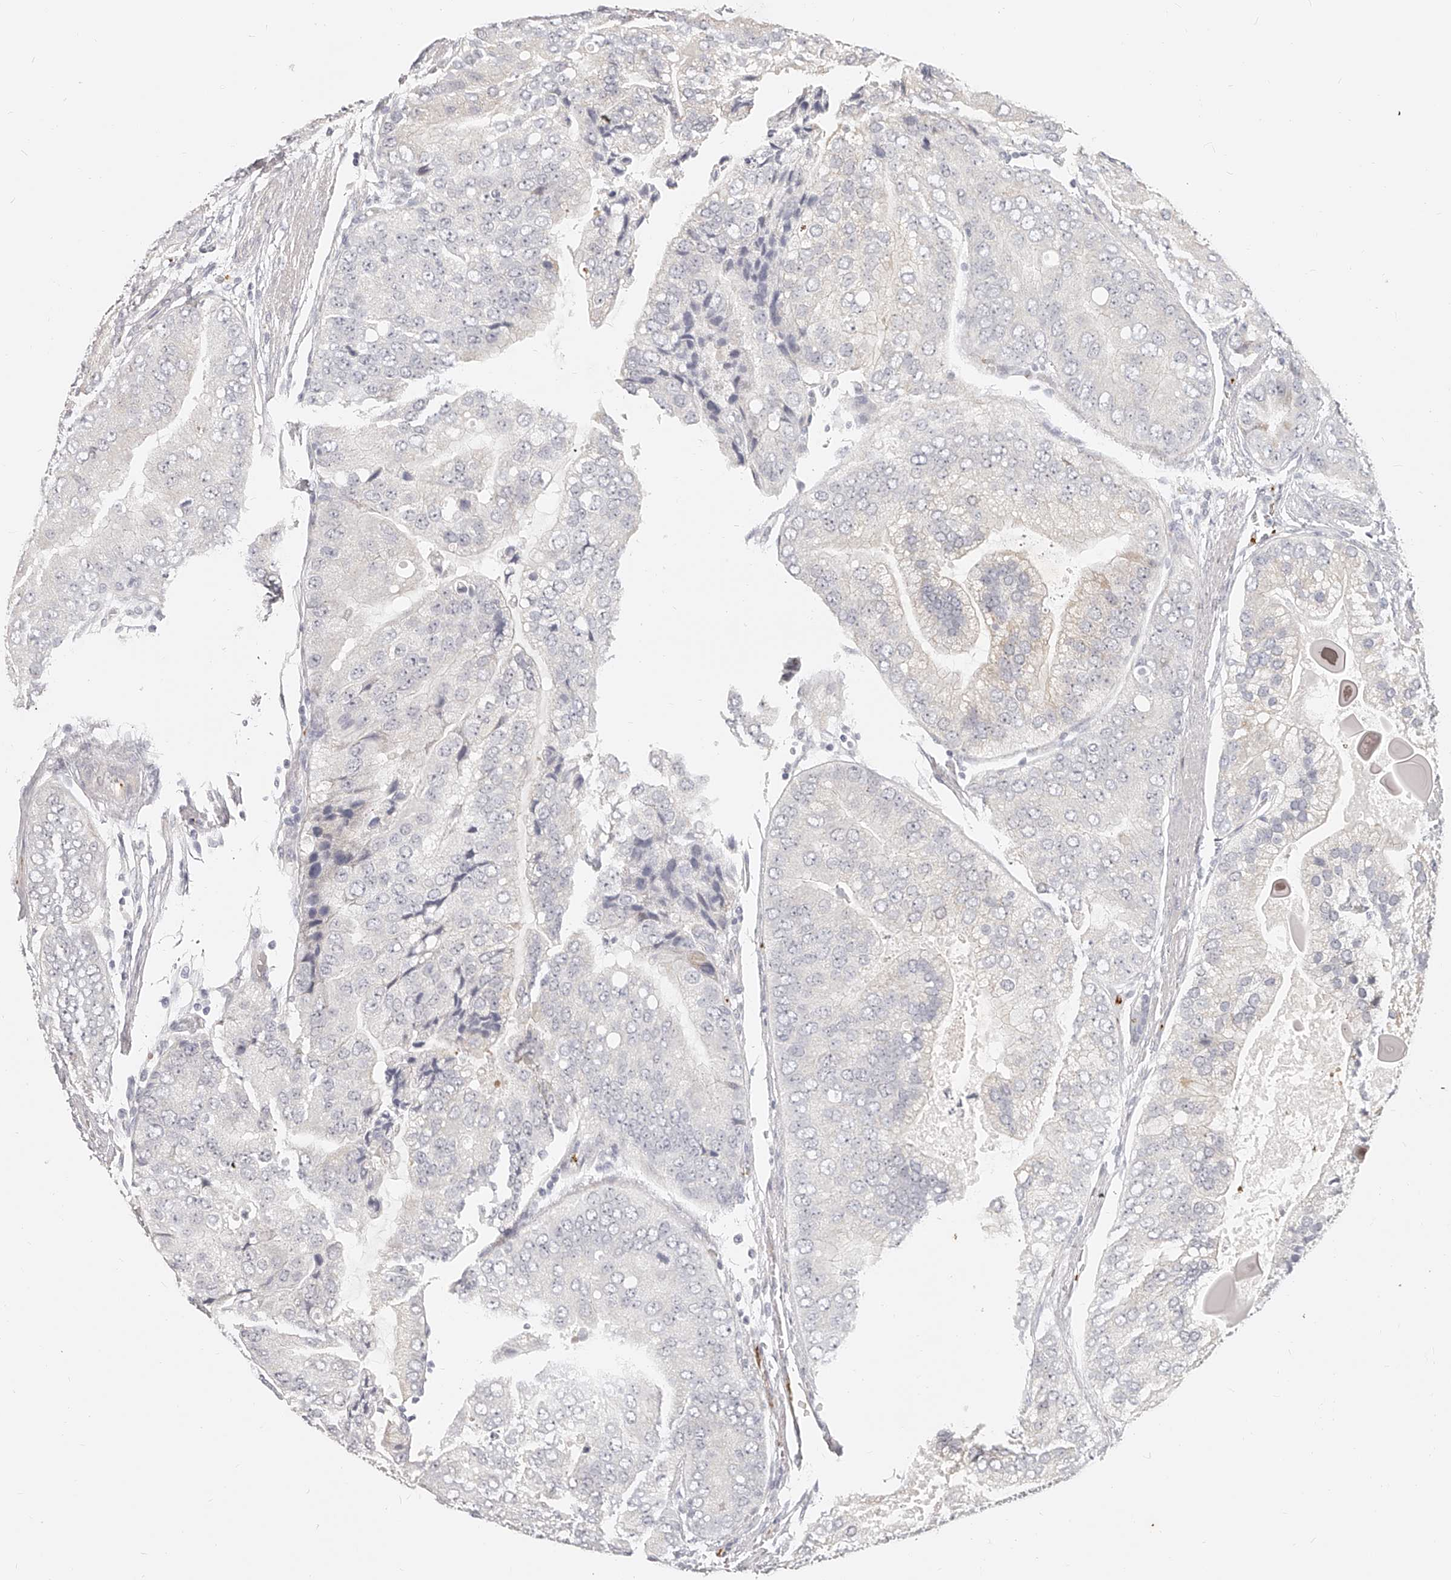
{"staining": {"intensity": "negative", "quantity": "none", "location": "none"}, "tissue": "prostate cancer", "cell_type": "Tumor cells", "image_type": "cancer", "snomed": [{"axis": "morphology", "description": "Adenocarcinoma, High grade"}, {"axis": "topography", "description": "Prostate"}], "caption": "The photomicrograph demonstrates no staining of tumor cells in prostate cancer (high-grade adenocarcinoma).", "gene": "ITGB3", "patient": {"sex": "male", "age": 70}}